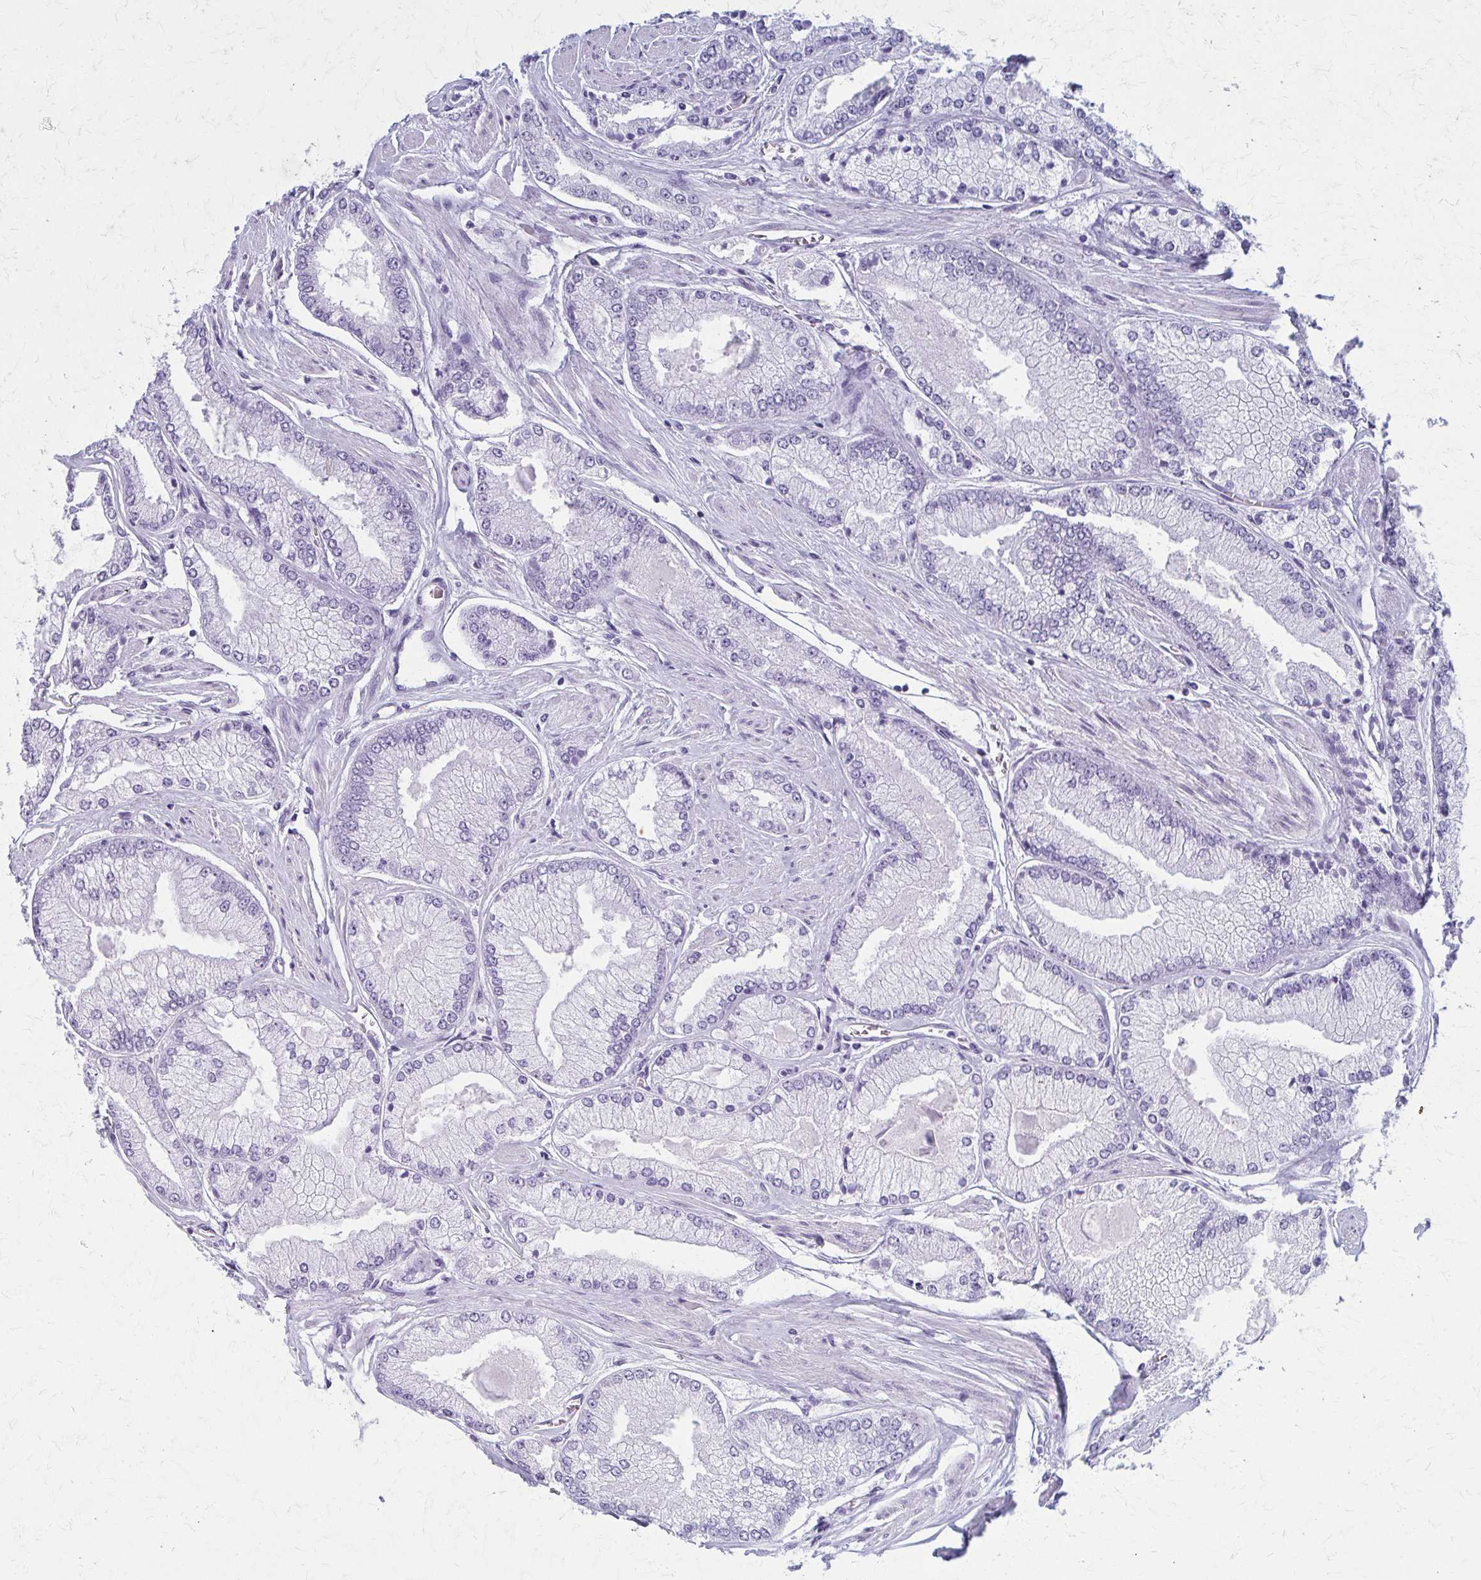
{"staining": {"intensity": "negative", "quantity": "none", "location": "none"}, "tissue": "prostate cancer", "cell_type": "Tumor cells", "image_type": "cancer", "snomed": [{"axis": "morphology", "description": "Adenocarcinoma, Low grade"}, {"axis": "topography", "description": "Prostate"}], "caption": "Tumor cells show no significant expression in prostate adenocarcinoma (low-grade).", "gene": "CELF5", "patient": {"sex": "male", "age": 67}}